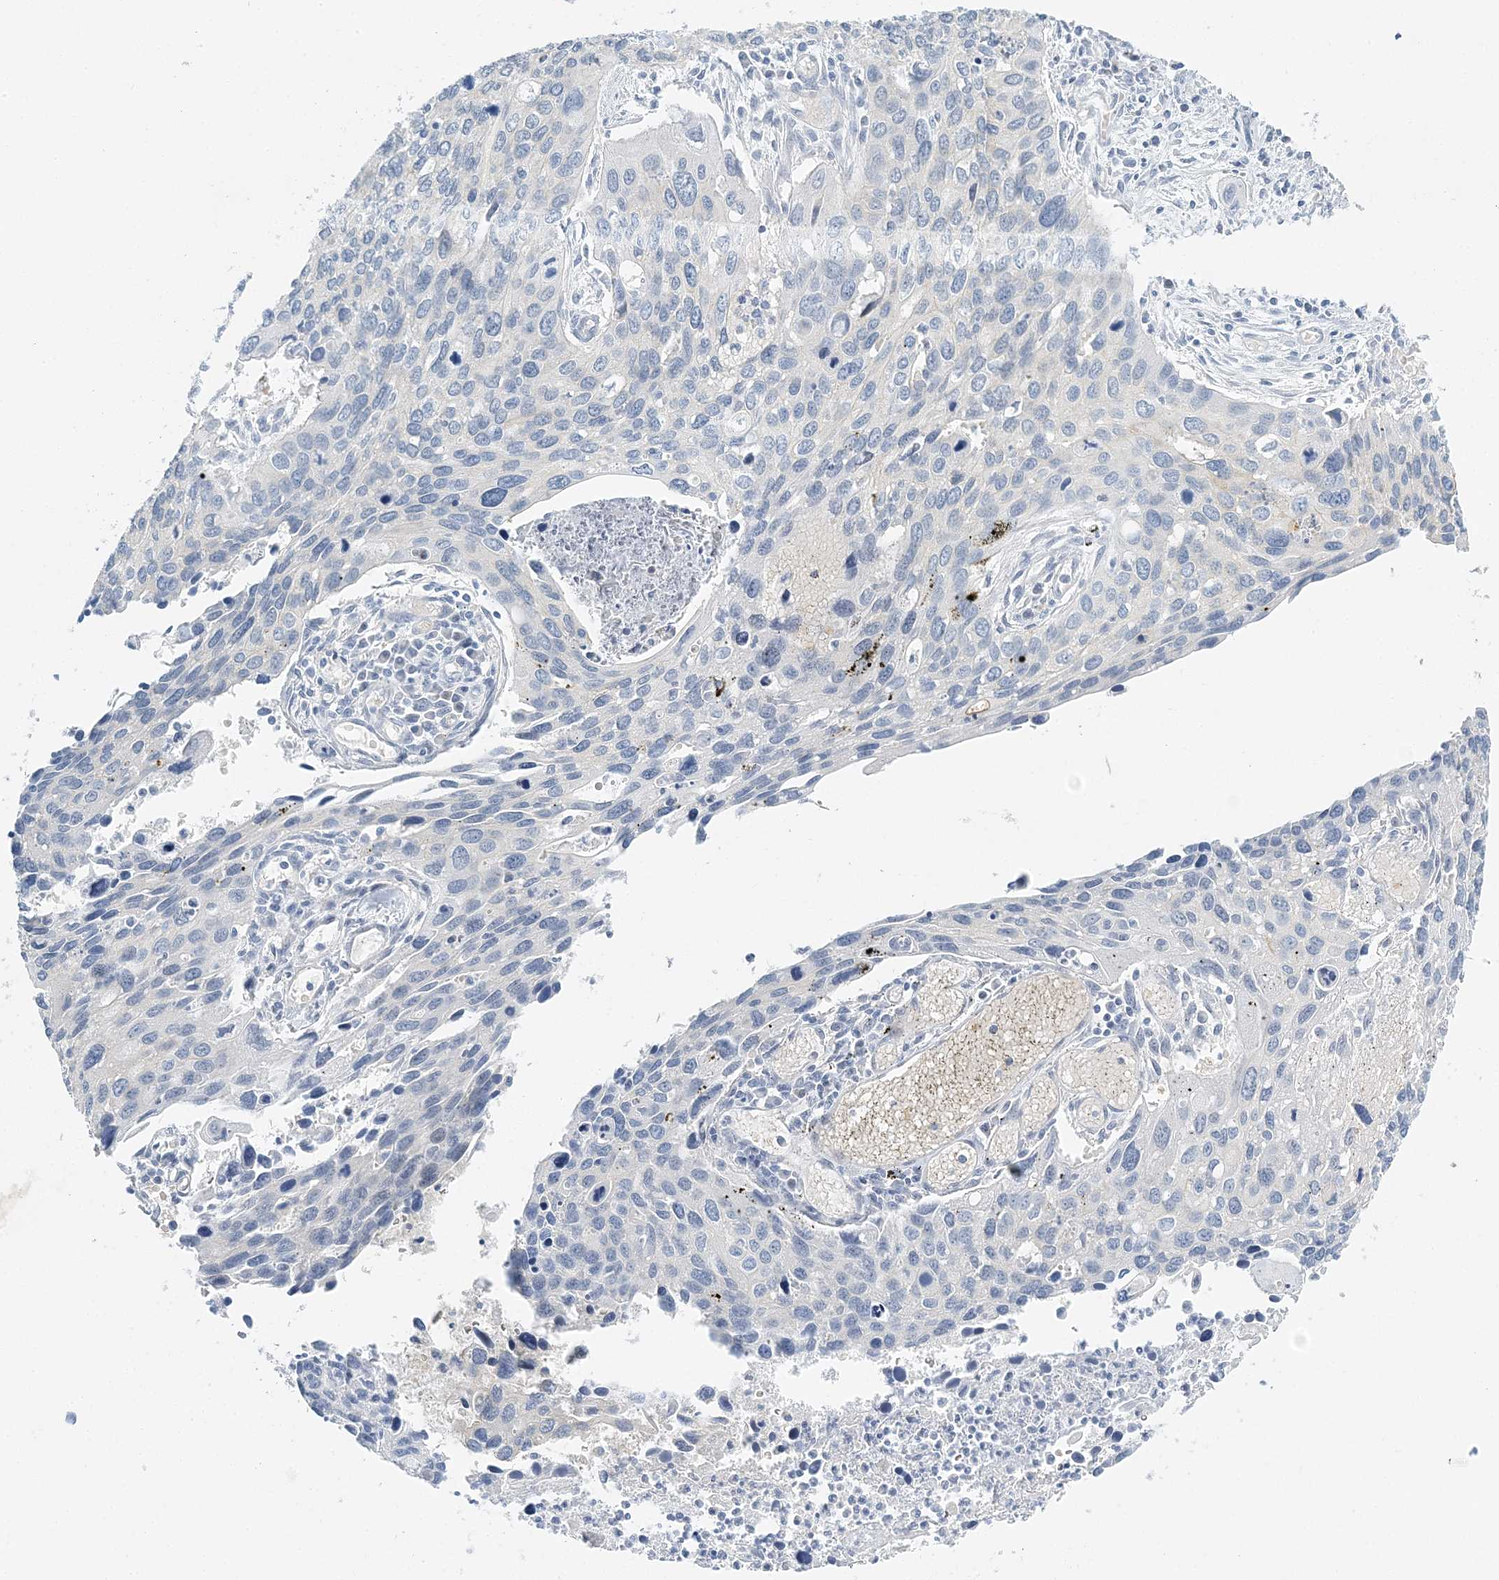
{"staining": {"intensity": "negative", "quantity": "none", "location": "none"}, "tissue": "cervical cancer", "cell_type": "Tumor cells", "image_type": "cancer", "snomed": [{"axis": "morphology", "description": "Squamous cell carcinoma, NOS"}, {"axis": "topography", "description": "Cervix"}], "caption": "Cervical cancer (squamous cell carcinoma) was stained to show a protein in brown. There is no significant positivity in tumor cells.", "gene": "VILL", "patient": {"sex": "female", "age": 55}}